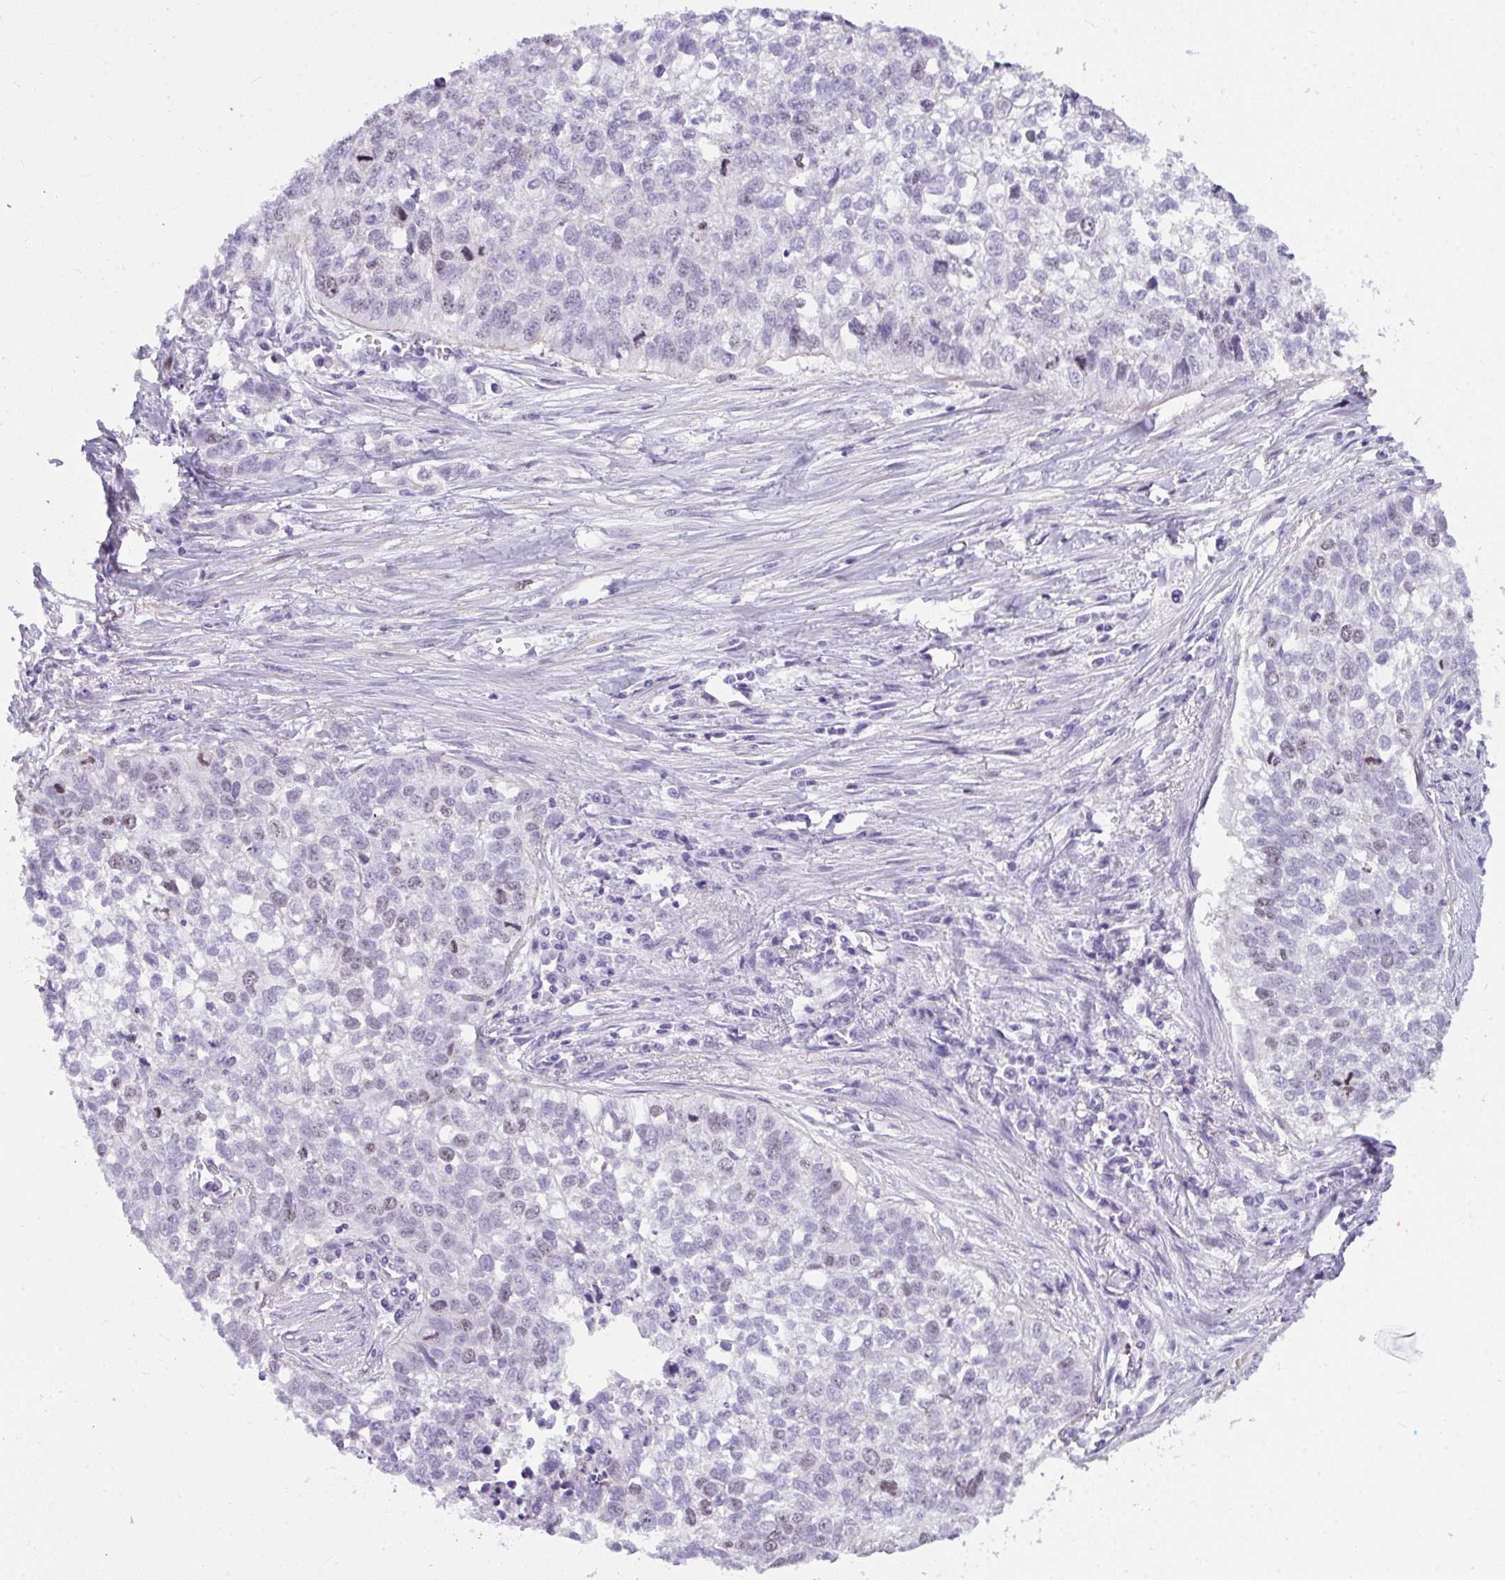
{"staining": {"intensity": "weak", "quantity": "<25%", "location": "nuclear"}, "tissue": "lung cancer", "cell_type": "Tumor cells", "image_type": "cancer", "snomed": [{"axis": "morphology", "description": "Squamous cell carcinoma, NOS"}, {"axis": "topography", "description": "Lung"}], "caption": "This is an immunohistochemistry (IHC) image of human lung cancer (squamous cell carcinoma). There is no positivity in tumor cells.", "gene": "SUZ12", "patient": {"sex": "male", "age": 74}}